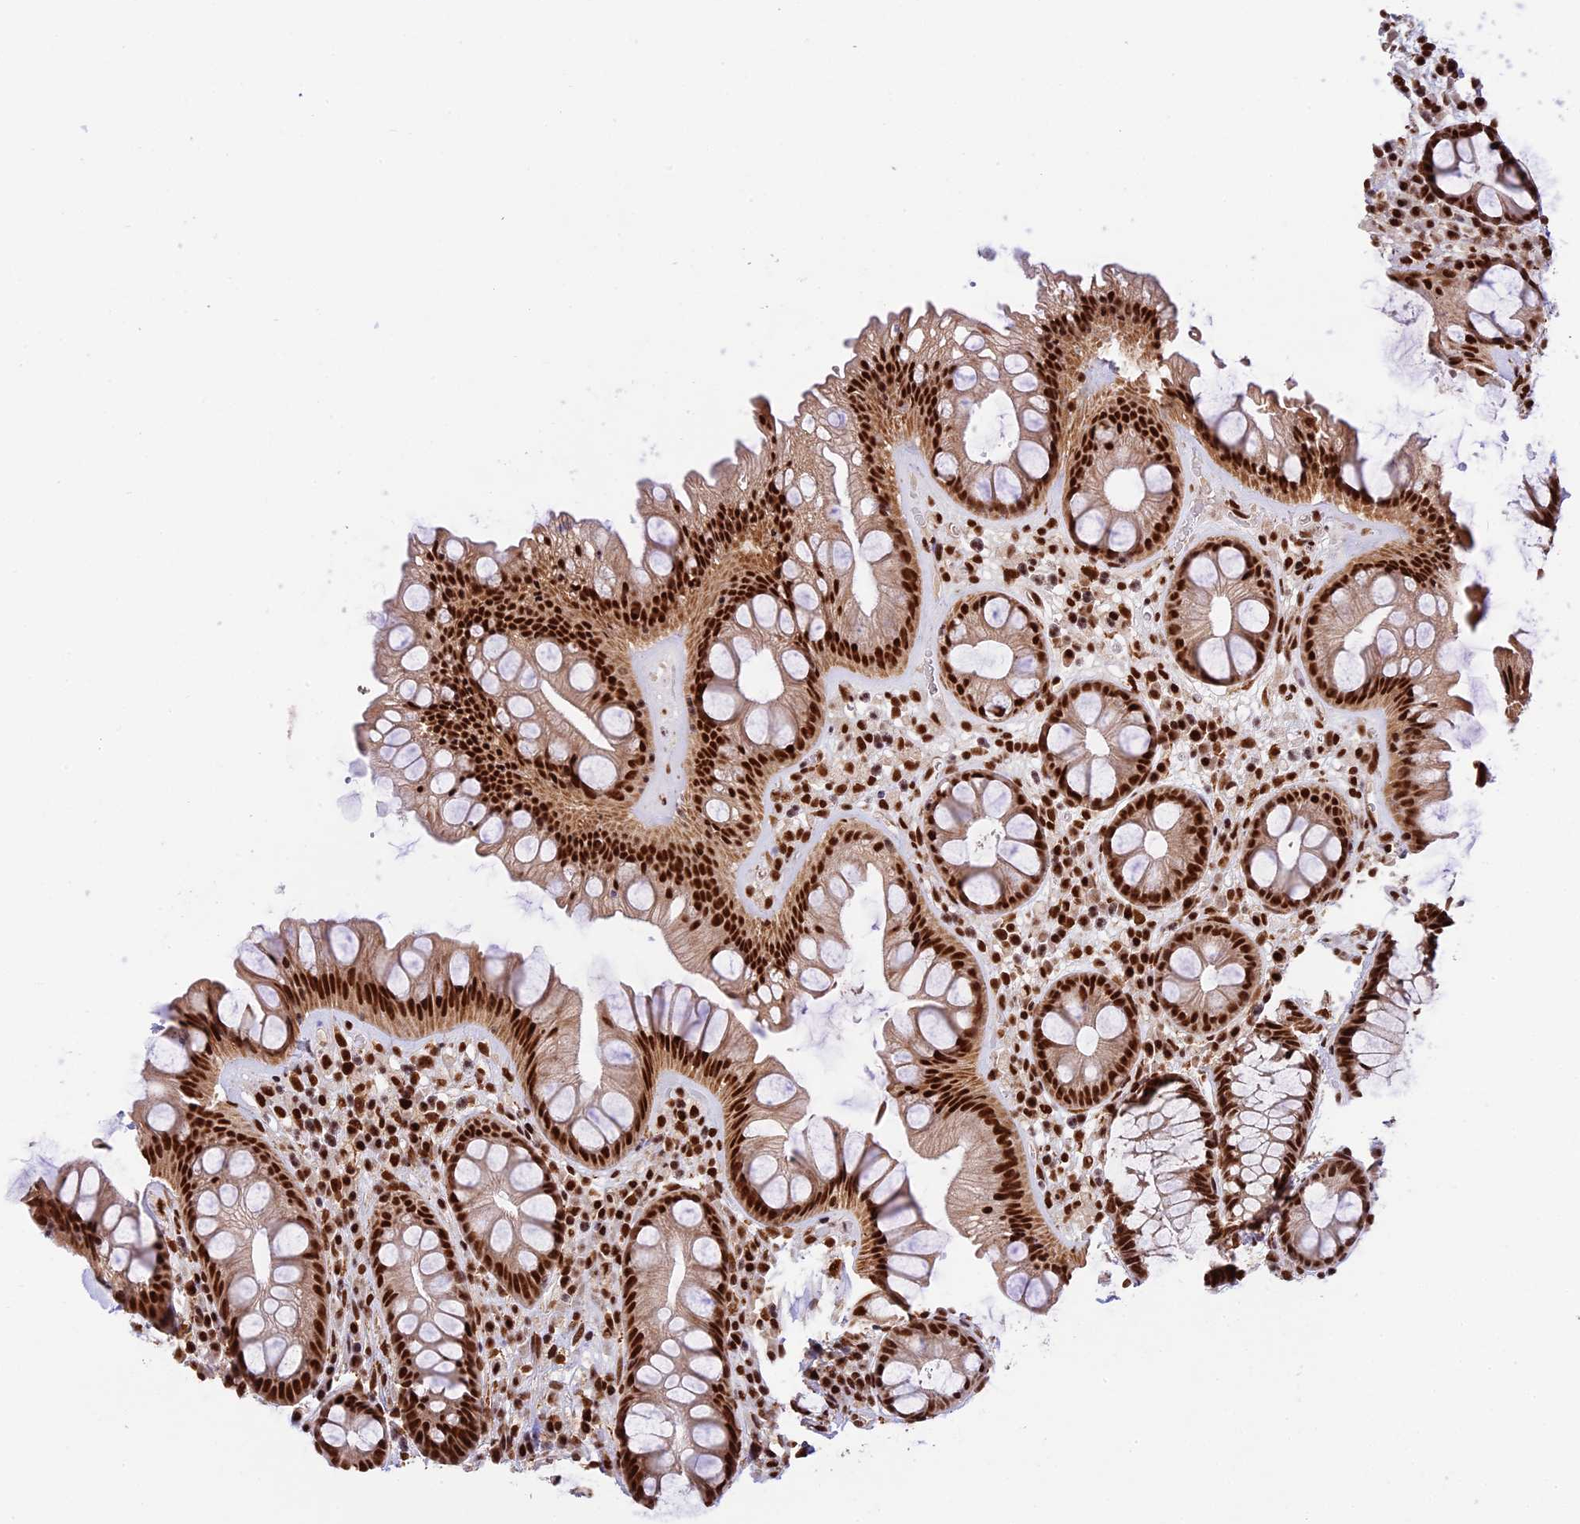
{"staining": {"intensity": "strong", "quantity": ">75%", "location": "nuclear"}, "tissue": "rectum", "cell_type": "Glandular cells", "image_type": "normal", "snomed": [{"axis": "morphology", "description": "Normal tissue, NOS"}, {"axis": "topography", "description": "Rectum"}], "caption": "Rectum stained with IHC exhibits strong nuclear positivity in about >75% of glandular cells. (Stains: DAB in brown, nuclei in blue, Microscopy: brightfield microscopy at high magnification).", "gene": "RAMACL", "patient": {"sex": "male", "age": 74}}